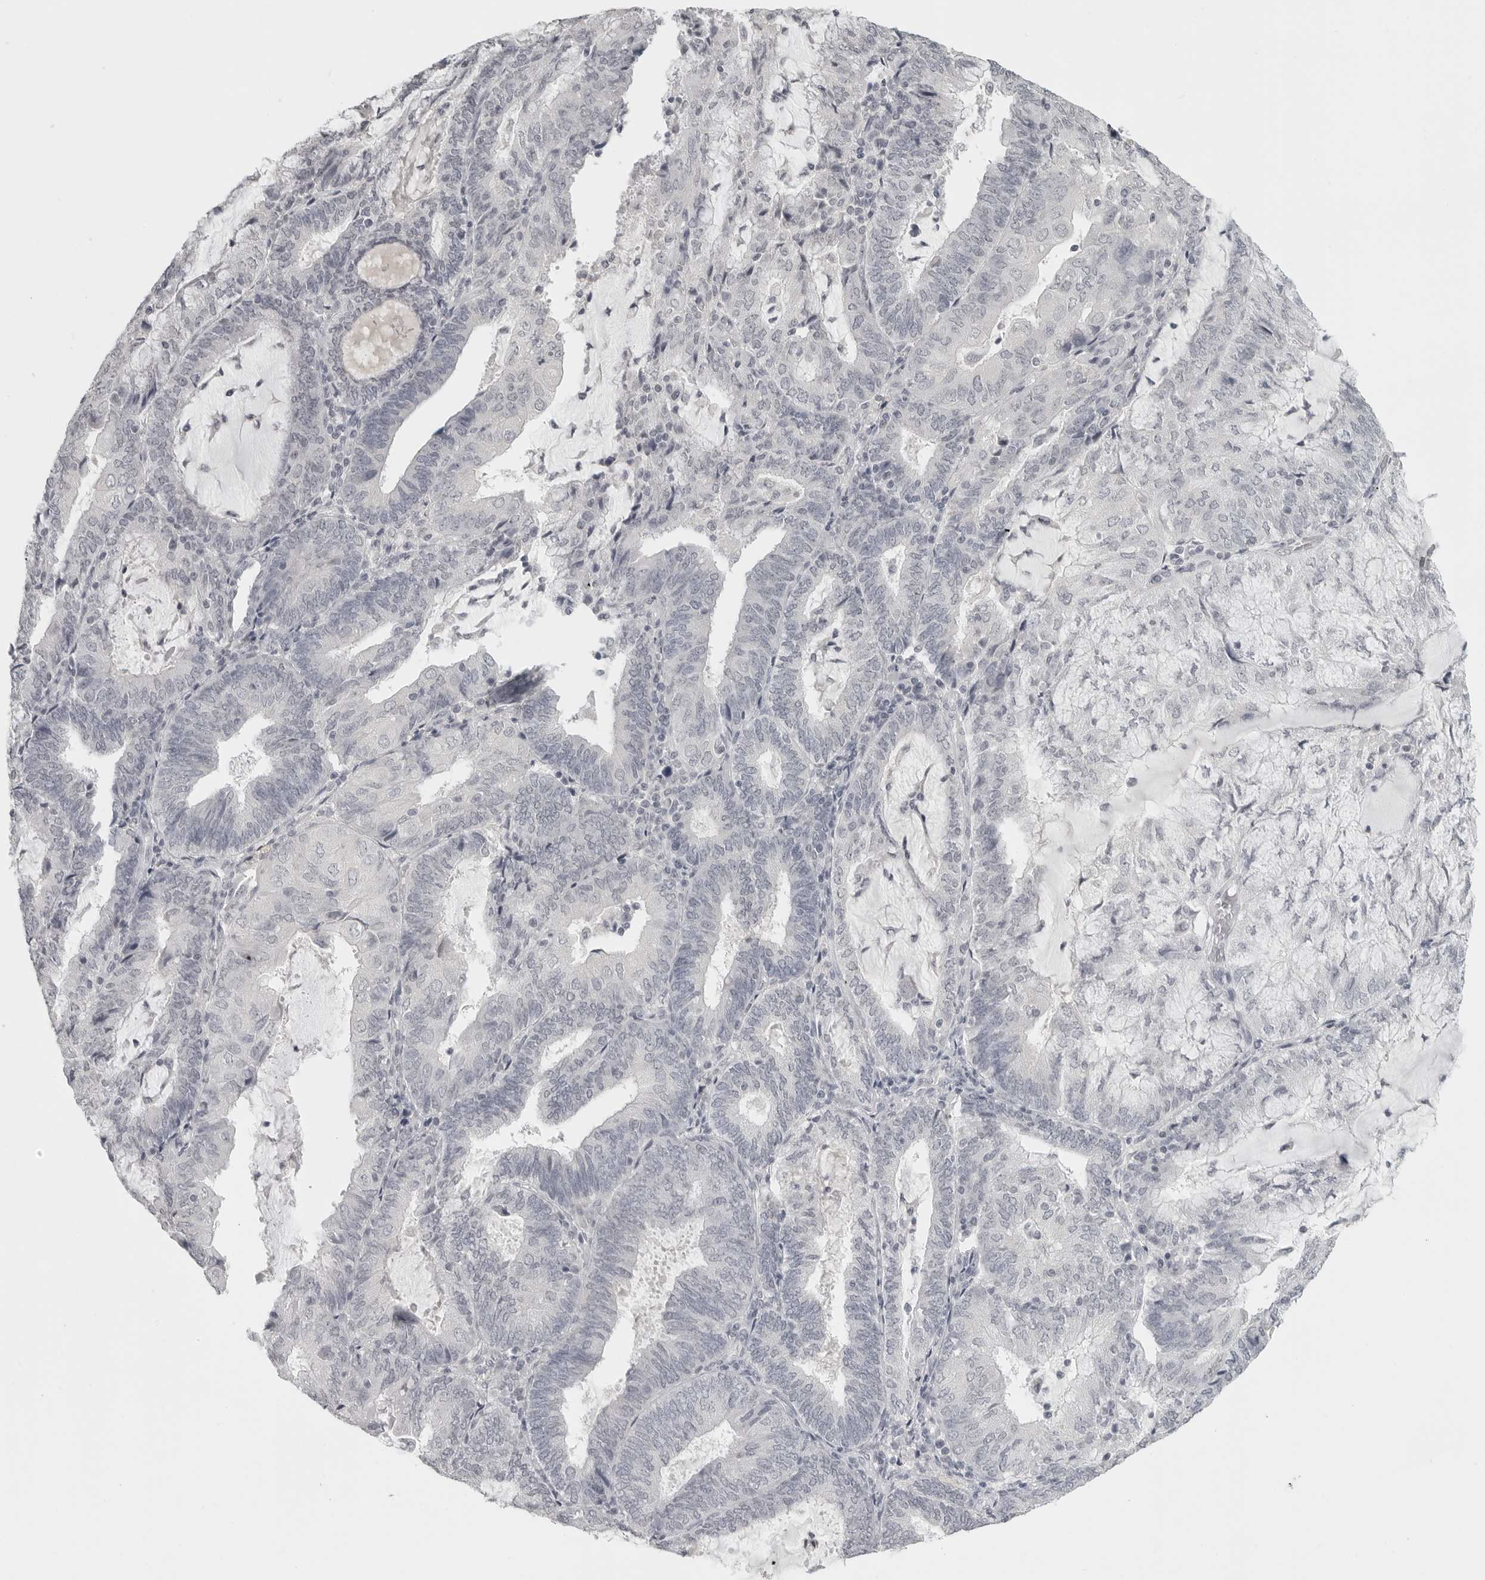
{"staining": {"intensity": "weak", "quantity": "<25%", "location": "nuclear"}, "tissue": "endometrial cancer", "cell_type": "Tumor cells", "image_type": "cancer", "snomed": [{"axis": "morphology", "description": "Adenocarcinoma, NOS"}, {"axis": "topography", "description": "Endometrium"}], "caption": "There is no significant staining in tumor cells of endometrial cancer.", "gene": "BPIFA1", "patient": {"sex": "female", "age": 81}}